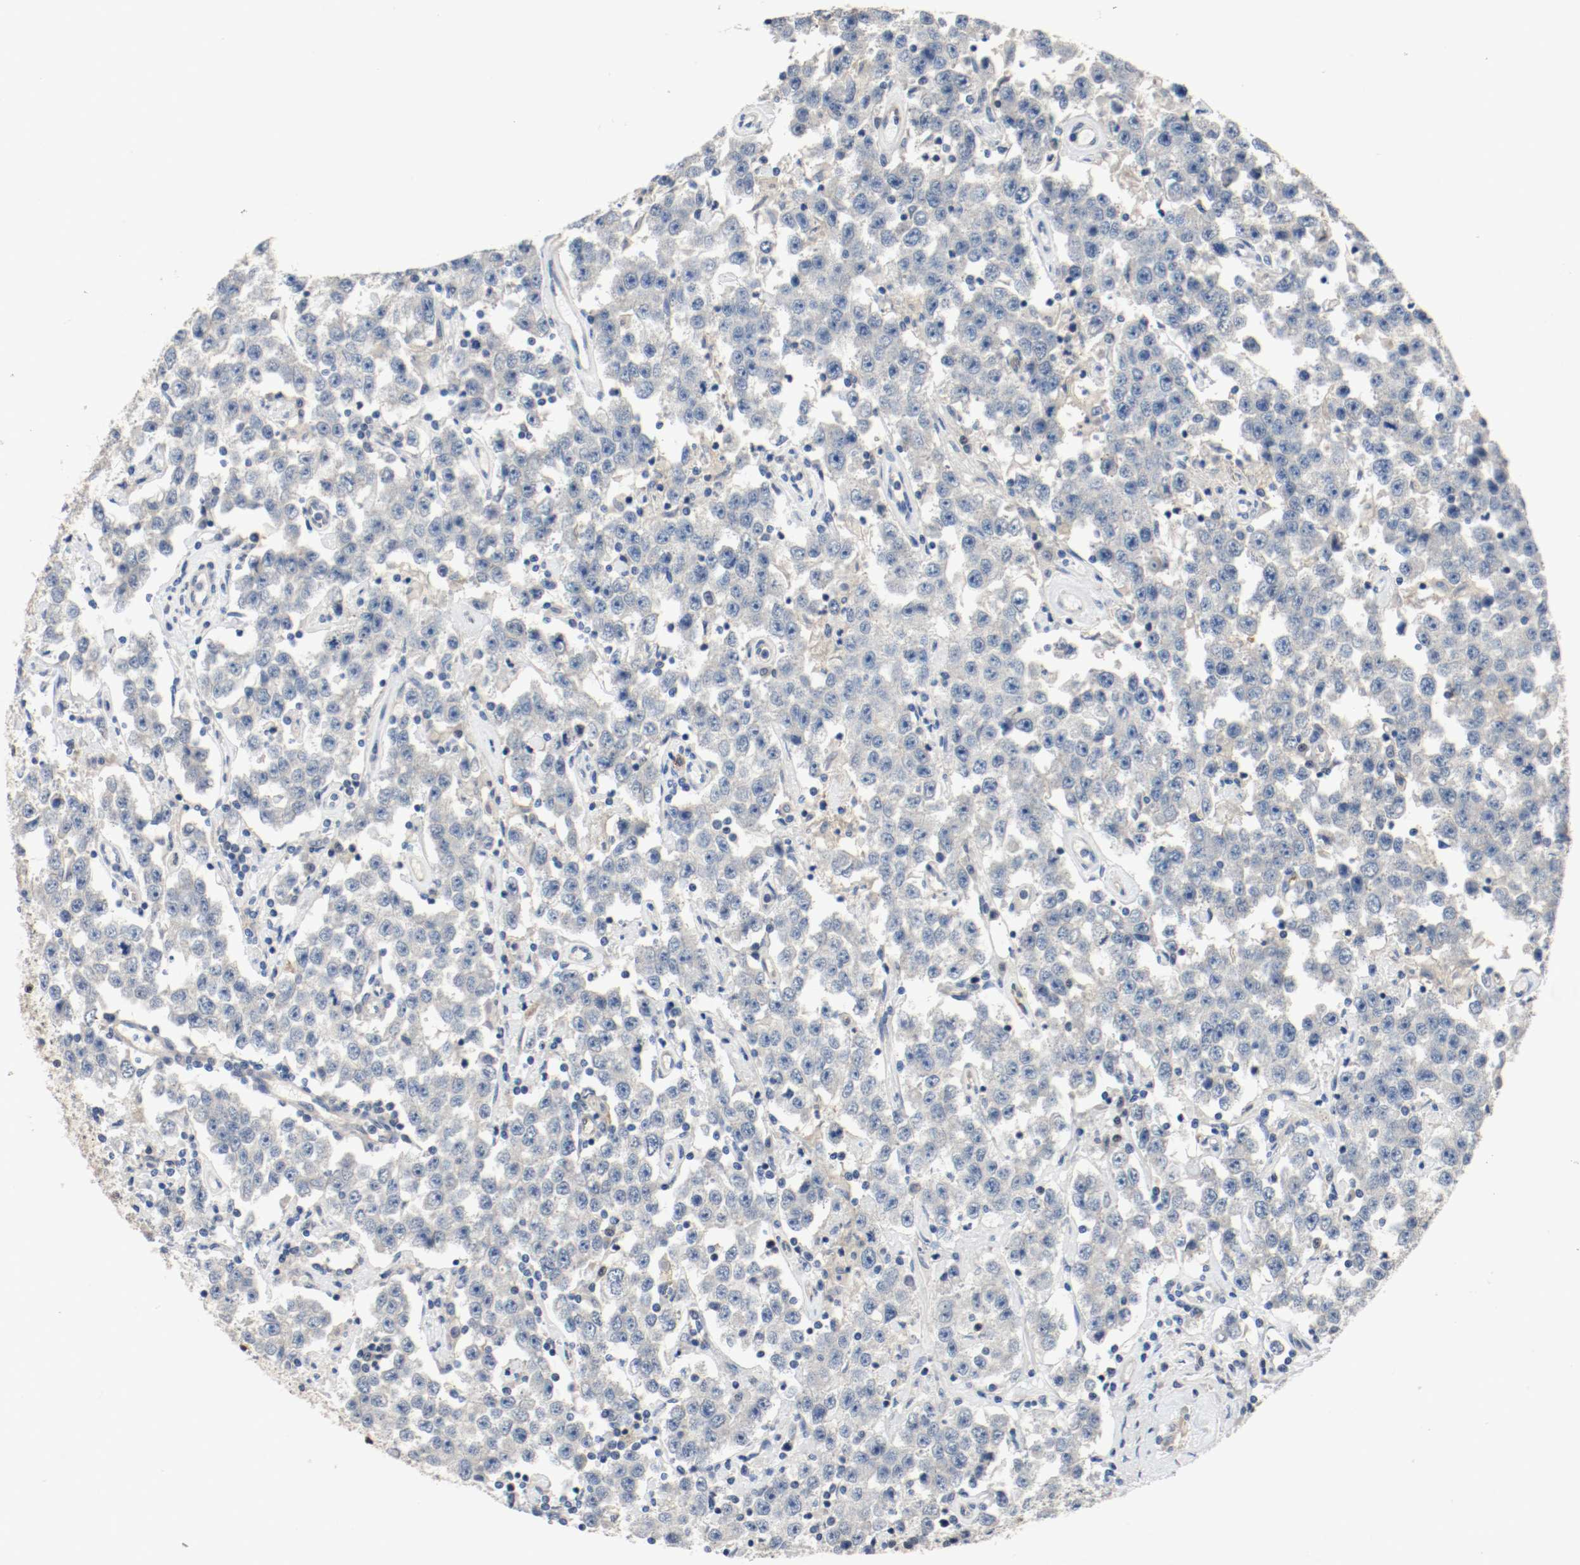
{"staining": {"intensity": "weak", "quantity": "<25%", "location": "nuclear"}, "tissue": "testis cancer", "cell_type": "Tumor cells", "image_type": "cancer", "snomed": [{"axis": "morphology", "description": "Seminoma, NOS"}, {"axis": "topography", "description": "Testis"}], "caption": "Immunohistochemical staining of human testis seminoma exhibits no significant staining in tumor cells.", "gene": "ASH1L", "patient": {"sex": "male", "age": 52}}